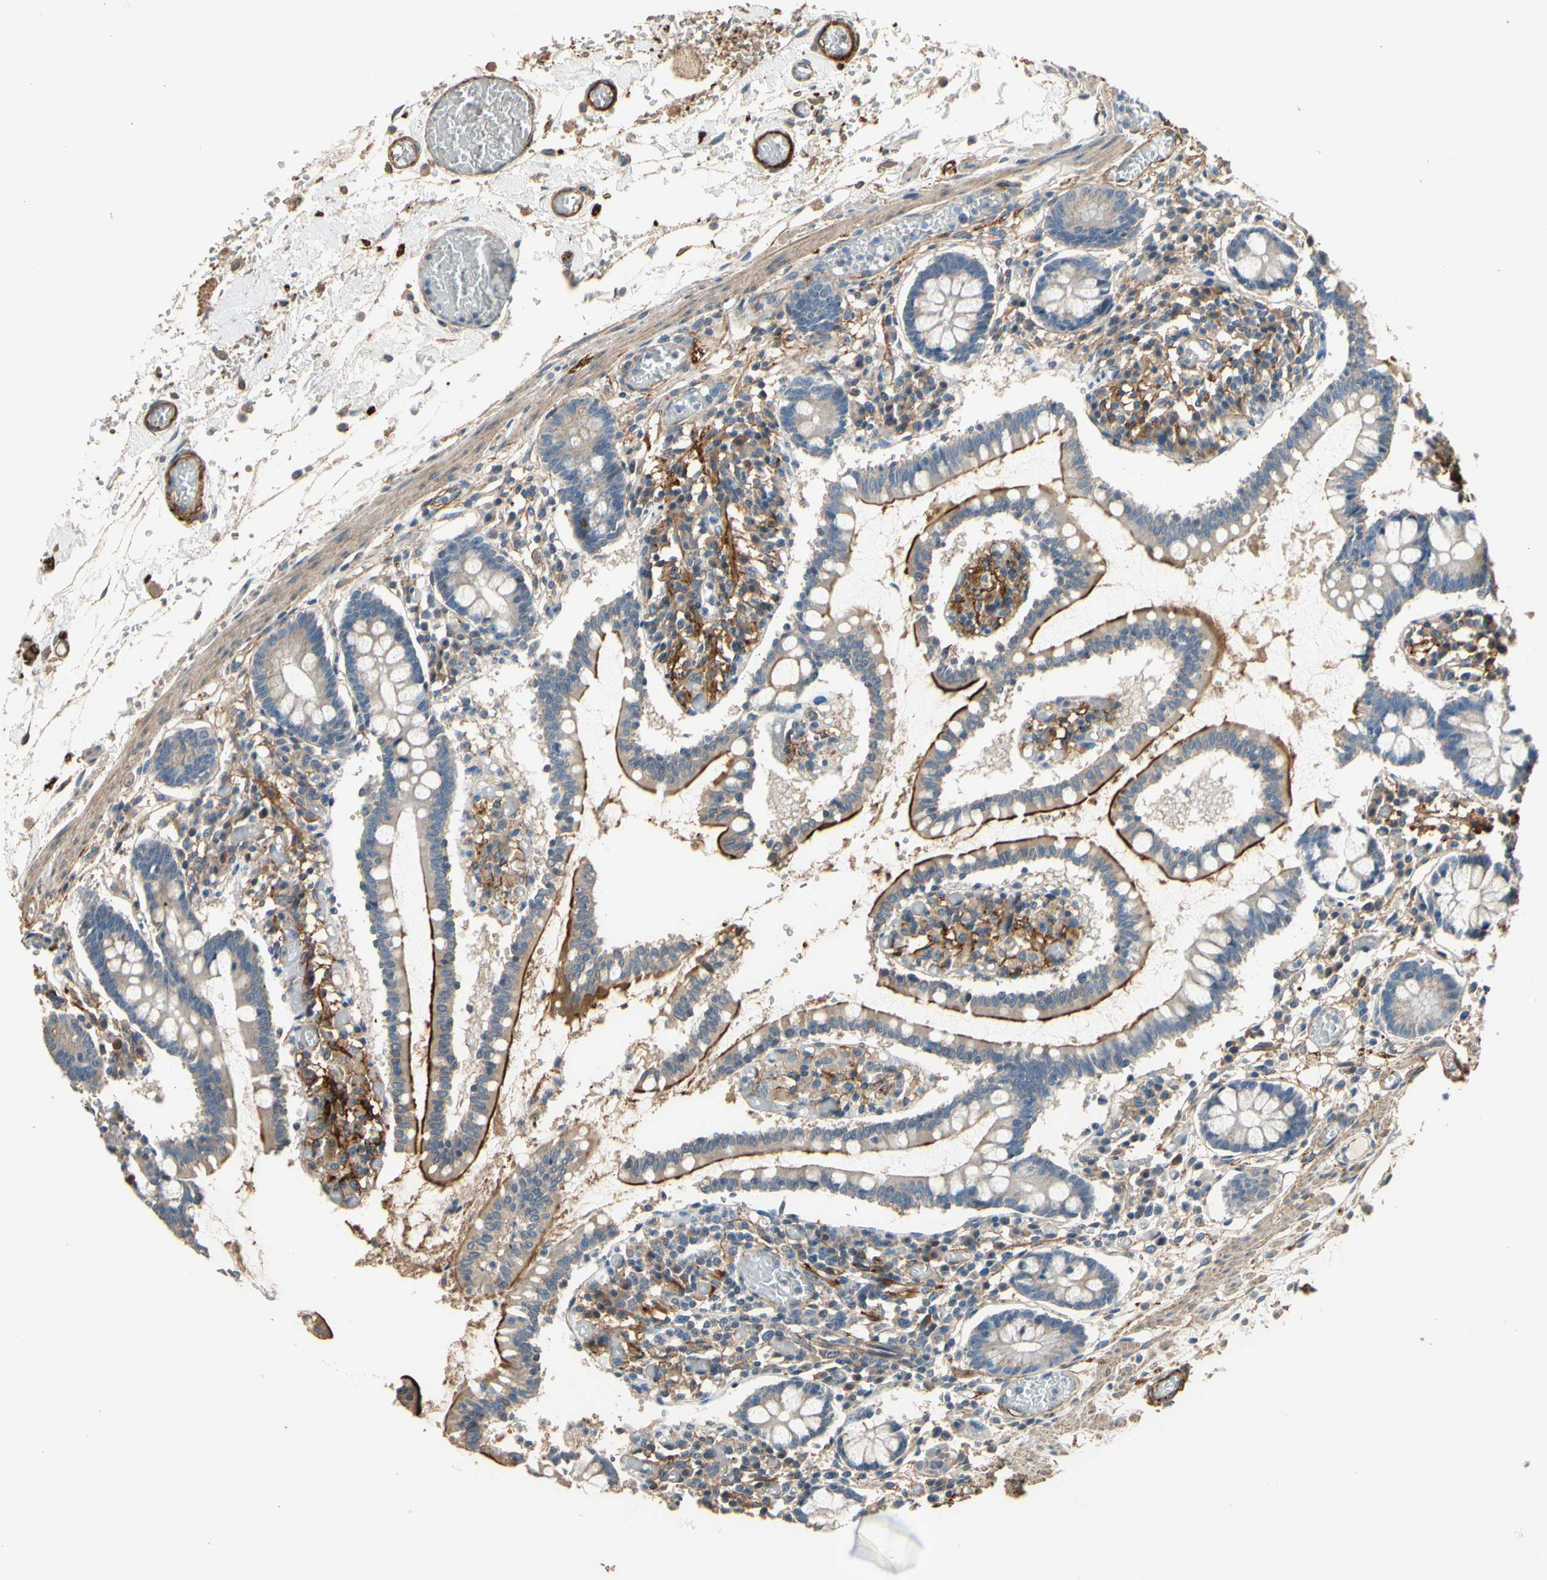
{"staining": {"intensity": "moderate", "quantity": "25%-75%", "location": "cytoplasmic/membranous"}, "tissue": "small intestine", "cell_type": "Glandular cells", "image_type": "normal", "snomed": [{"axis": "morphology", "description": "Normal tissue, NOS"}, {"axis": "topography", "description": "Small intestine"}], "caption": "Immunohistochemical staining of normal small intestine displays 25%-75% levels of moderate cytoplasmic/membranous protein staining in about 25%-75% of glandular cells. (DAB (3,3'-diaminobenzidine) IHC, brown staining for protein, blue staining for nuclei).", "gene": "SUSD2", "patient": {"sex": "female", "age": 61}}